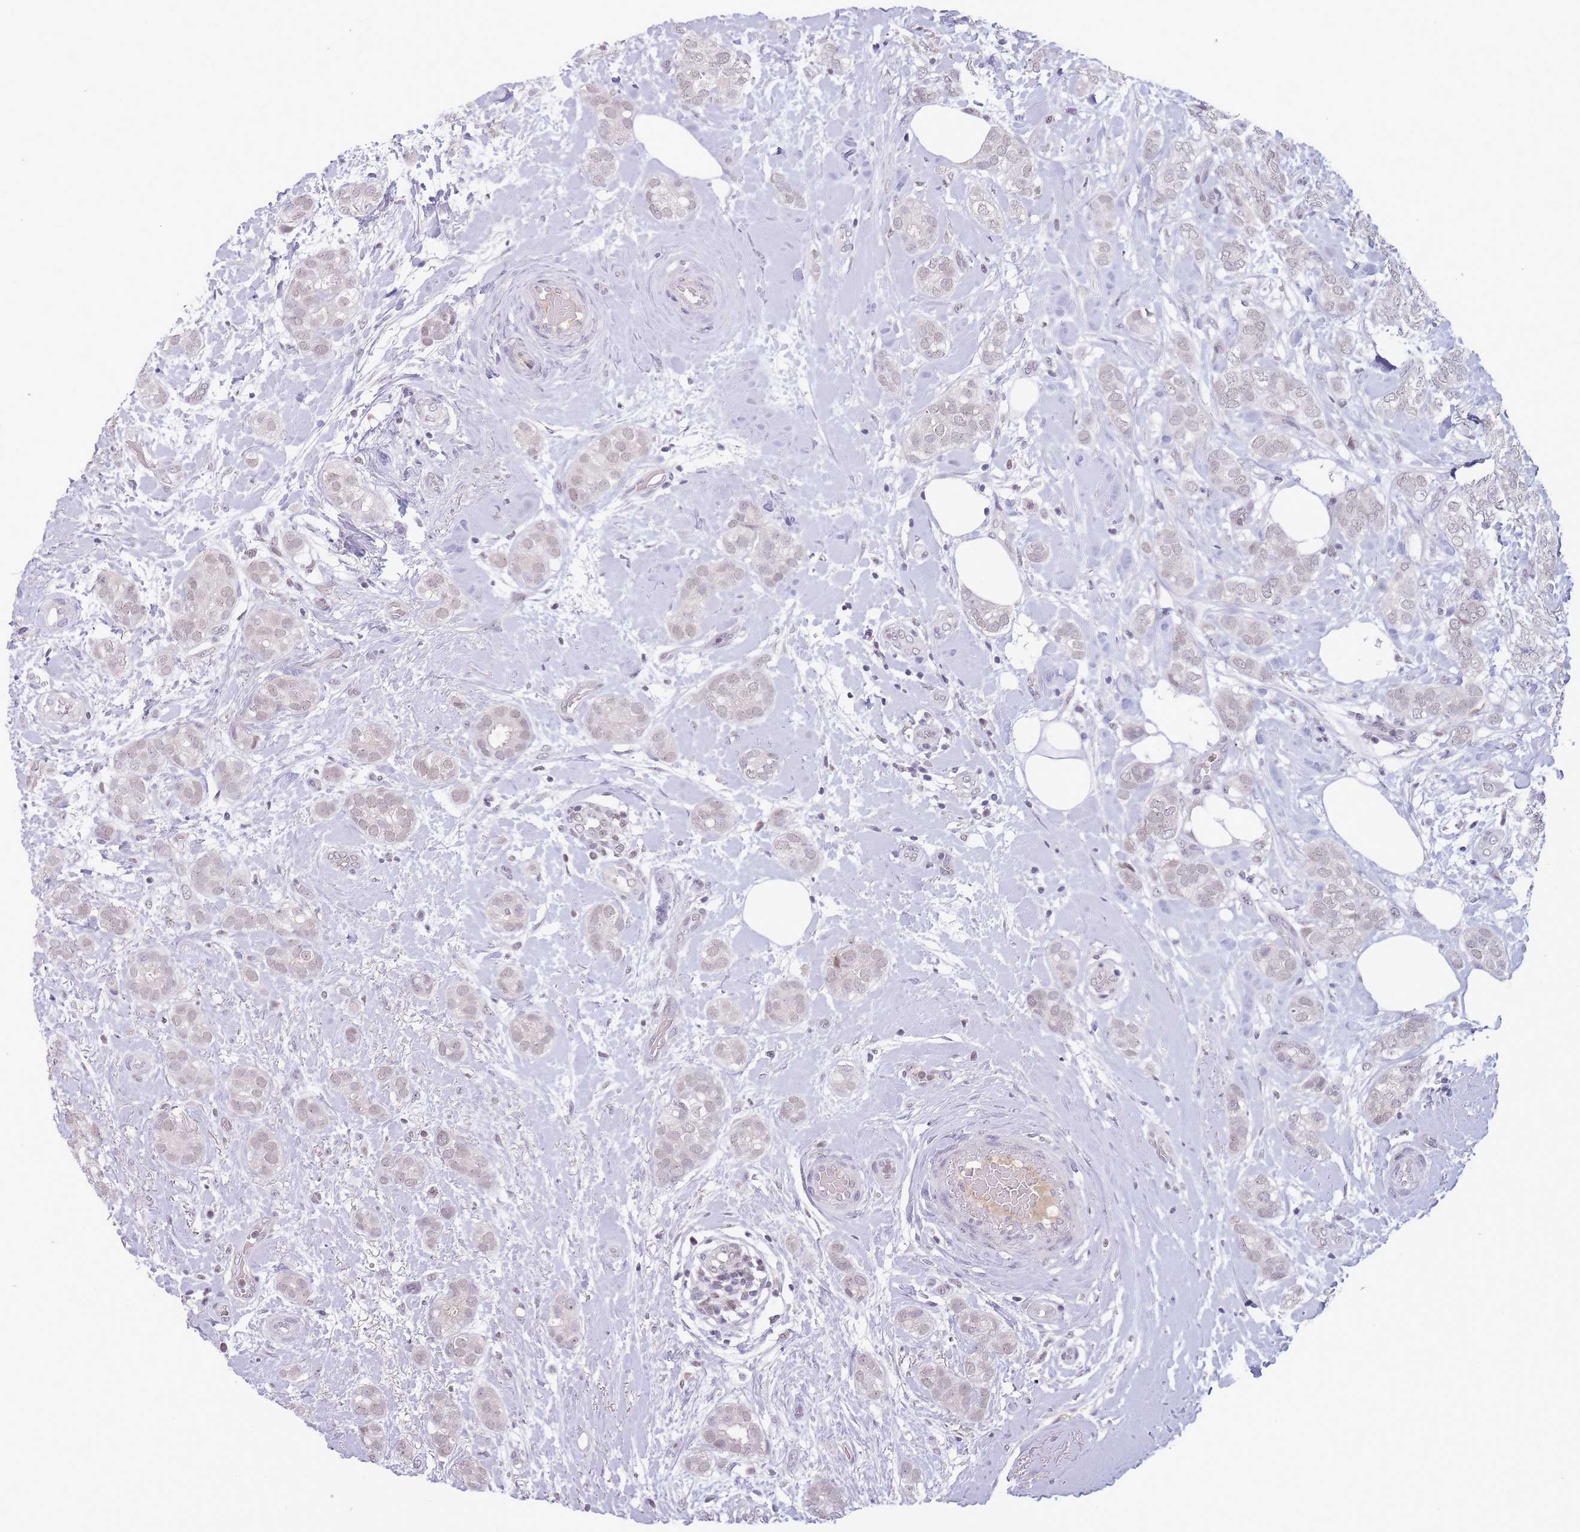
{"staining": {"intensity": "negative", "quantity": "none", "location": "none"}, "tissue": "breast cancer", "cell_type": "Tumor cells", "image_type": "cancer", "snomed": [{"axis": "morphology", "description": "Duct carcinoma"}, {"axis": "topography", "description": "Breast"}], "caption": "Immunohistochemistry (IHC) micrograph of neoplastic tissue: human breast cancer stained with DAB reveals no significant protein staining in tumor cells.", "gene": "ARID3B", "patient": {"sex": "female", "age": 73}}